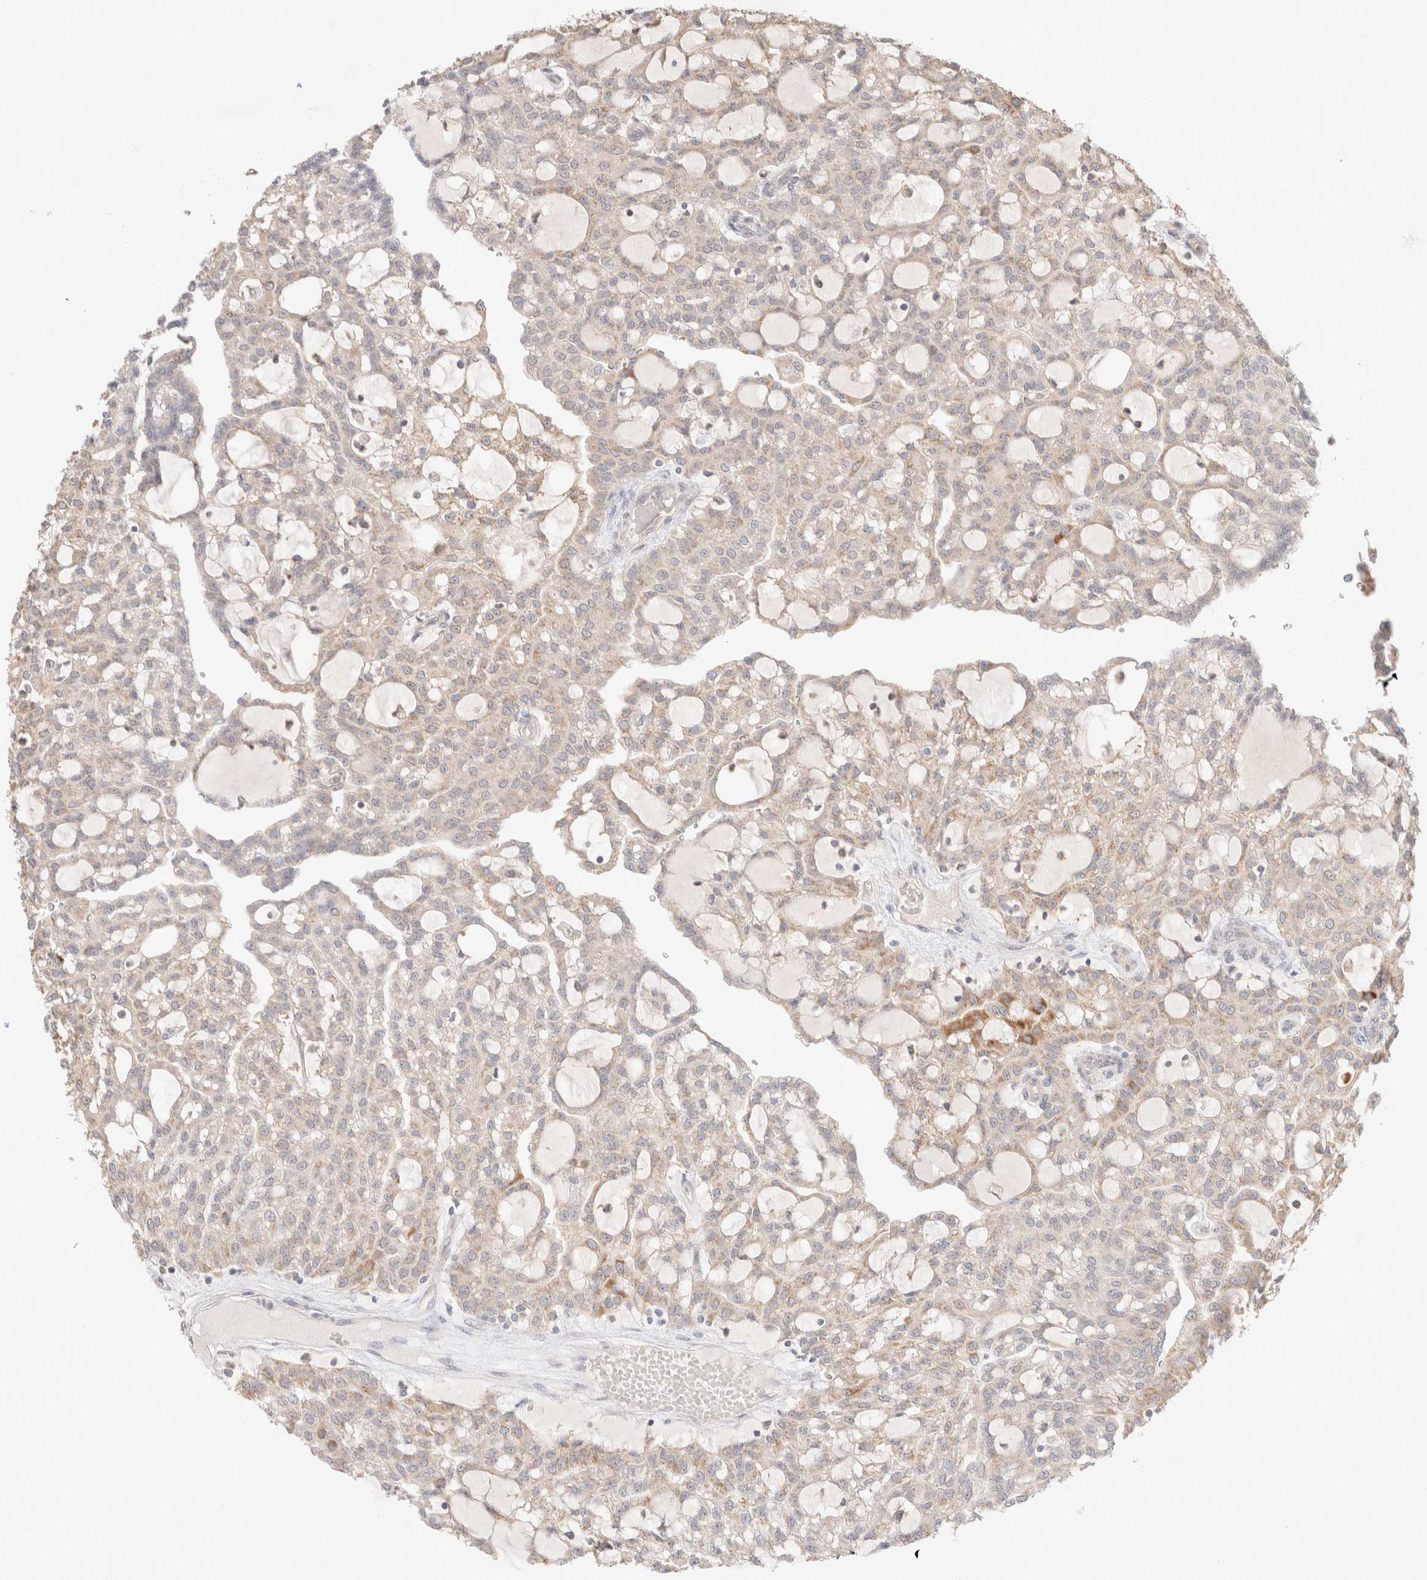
{"staining": {"intensity": "moderate", "quantity": "<25%", "location": "cytoplasmic/membranous"}, "tissue": "renal cancer", "cell_type": "Tumor cells", "image_type": "cancer", "snomed": [{"axis": "morphology", "description": "Adenocarcinoma, NOS"}, {"axis": "topography", "description": "Kidney"}], "caption": "Protein positivity by immunohistochemistry demonstrates moderate cytoplasmic/membranous positivity in about <25% of tumor cells in adenocarcinoma (renal). Nuclei are stained in blue.", "gene": "TRIM41", "patient": {"sex": "male", "age": 63}}